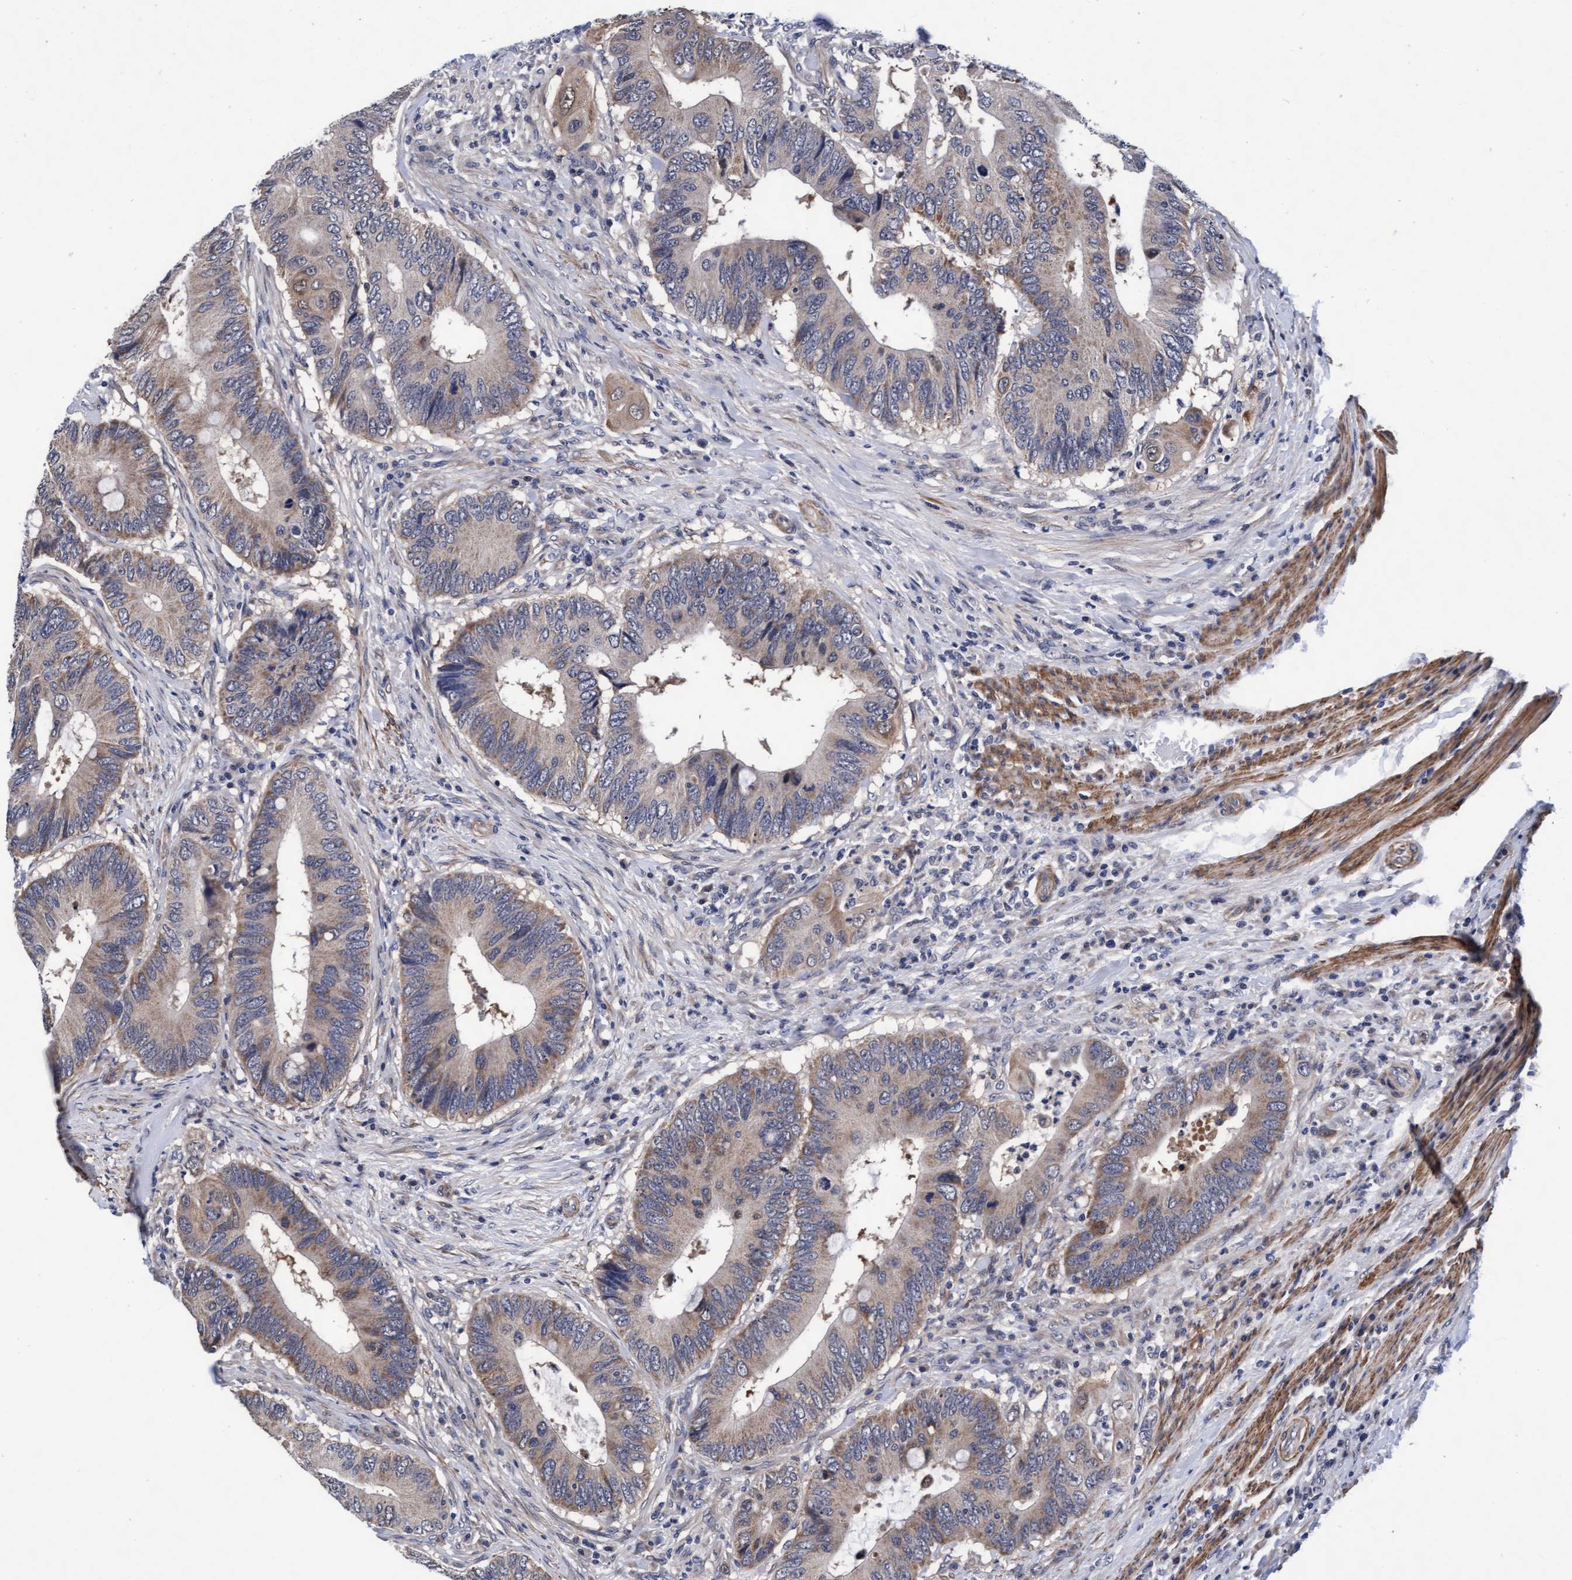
{"staining": {"intensity": "moderate", "quantity": "<25%", "location": "cytoplasmic/membranous"}, "tissue": "colorectal cancer", "cell_type": "Tumor cells", "image_type": "cancer", "snomed": [{"axis": "morphology", "description": "Adenocarcinoma, NOS"}, {"axis": "topography", "description": "Colon"}], "caption": "Adenocarcinoma (colorectal) stained with IHC shows moderate cytoplasmic/membranous positivity in about <25% of tumor cells.", "gene": "EFCAB13", "patient": {"sex": "male", "age": 71}}